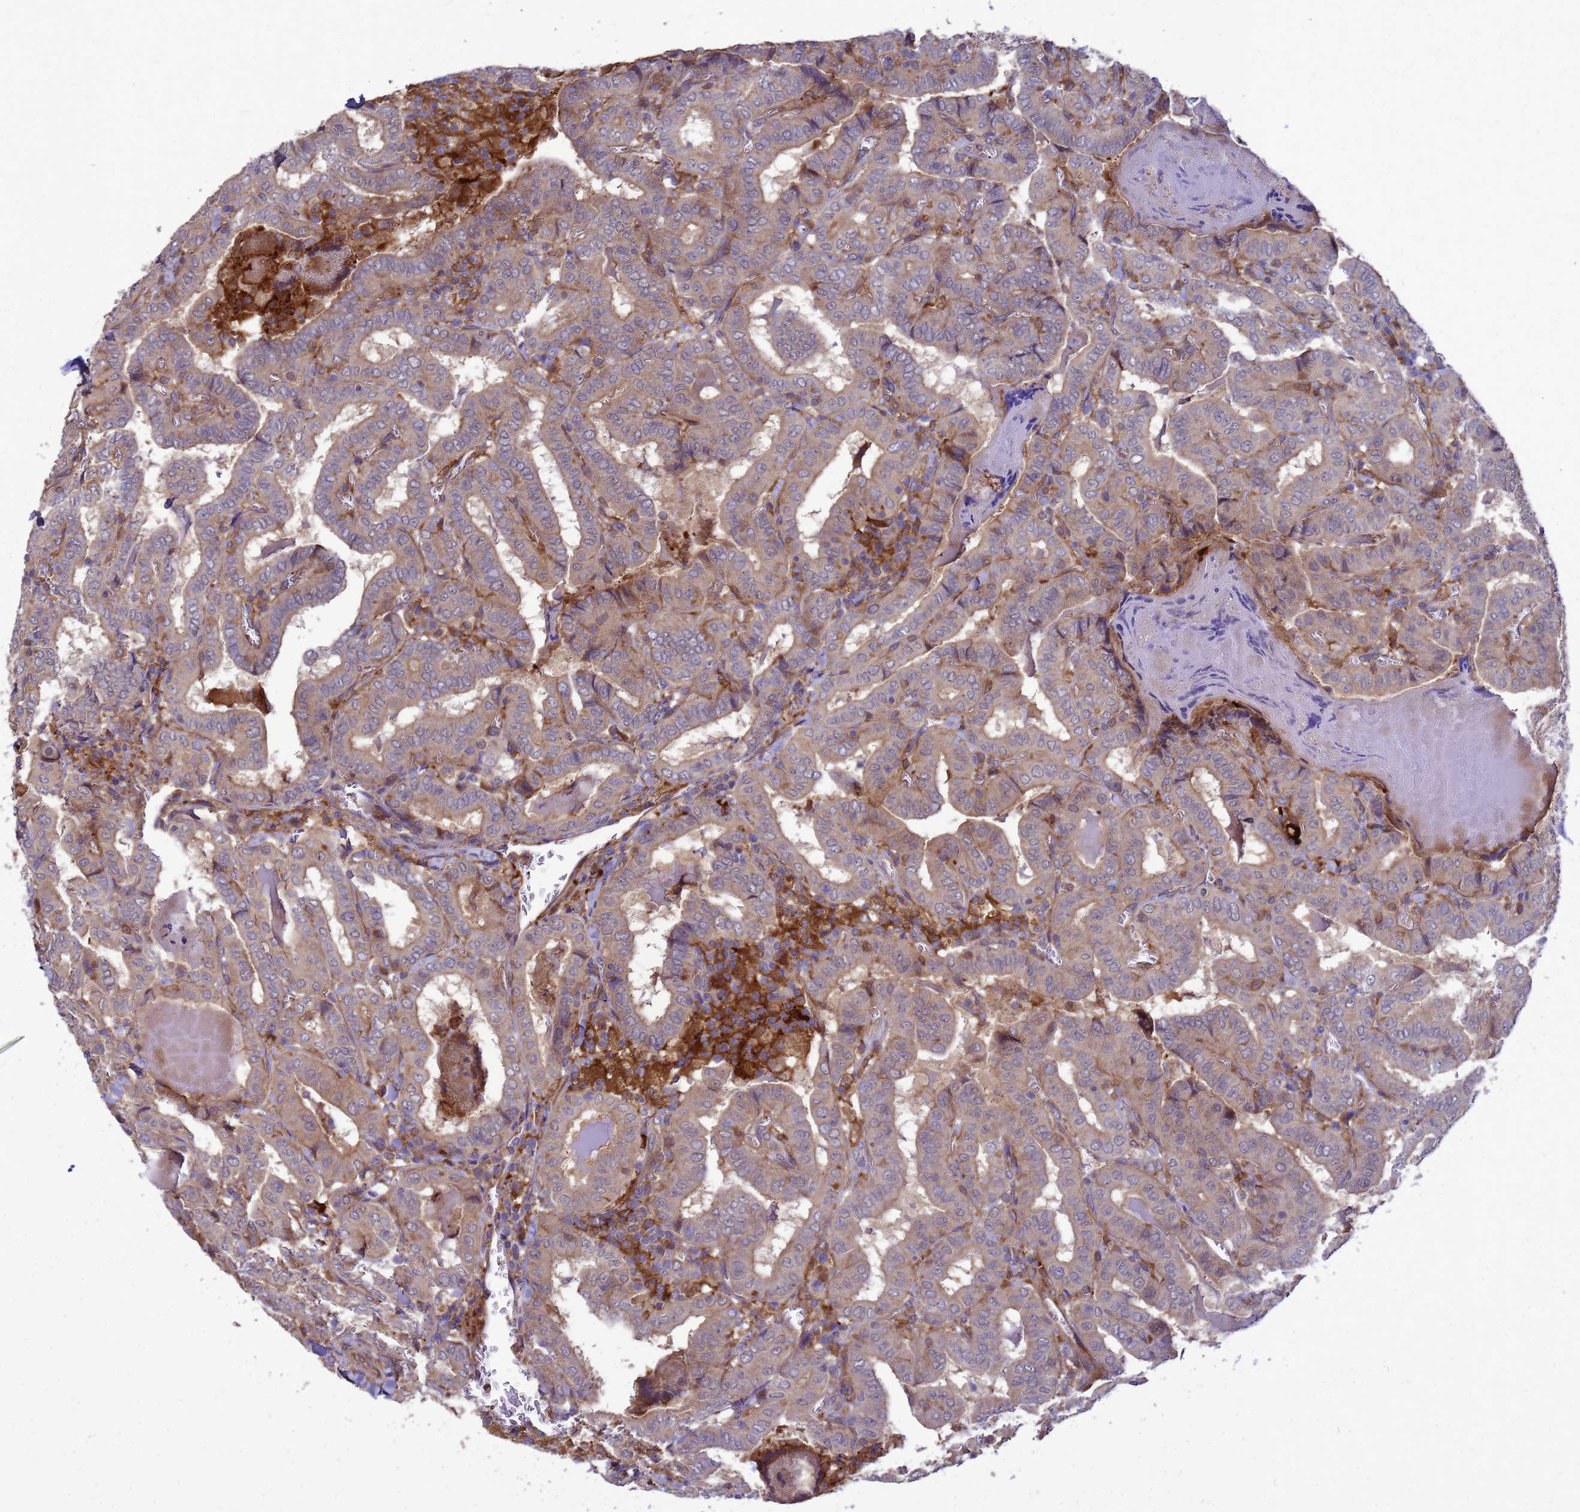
{"staining": {"intensity": "weak", "quantity": "25%-75%", "location": "cytoplasmic/membranous"}, "tissue": "thyroid cancer", "cell_type": "Tumor cells", "image_type": "cancer", "snomed": [{"axis": "morphology", "description": "Papillary adenocarcinoma, NOS"}, {"axis": "topography", "description": "Thyroid gland"}], "caption": "Human thyroid cancer (papillary adenocarcinoma) stained for a protein (brown) displays weak cytoplasmic/membranous positive staining in approximately 25%-75% of tumor cells.", "gene": "RNF215", "patient": {"sex": "female", "age": 72}}